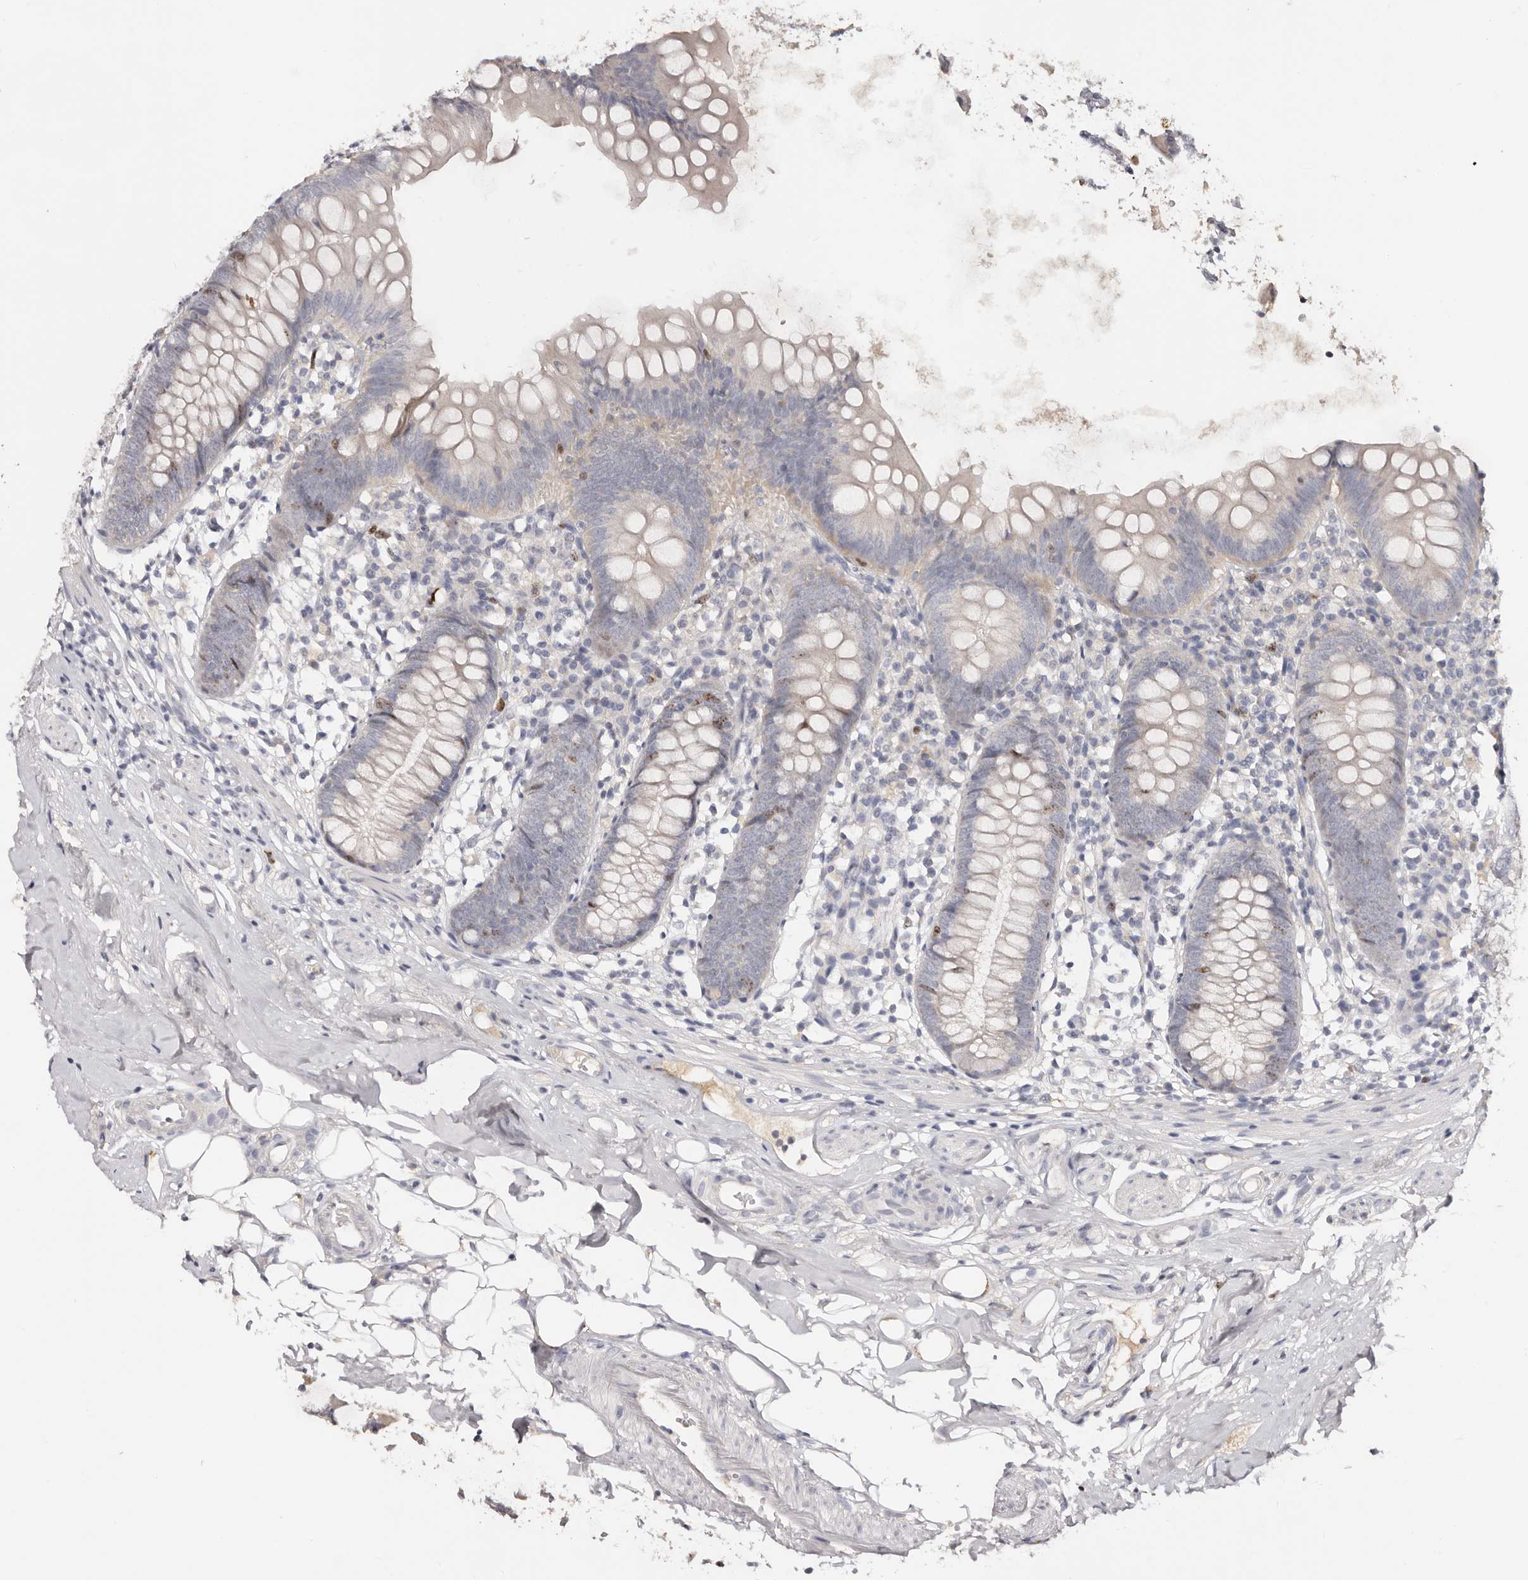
{"staining": {"intensity": "moderate", "quantity": "<25%", "location": "nuclear"}, "tissue": "appendix", "cell_type": "Glandular cells", "image_type": "normal", "snomed": [{"axis": "morphology", "description": "Normal tissue, NOS"}, {"axis": "topography", "description": "Appendix"}], "caption": "Brown immunohistochemical staining in unremarkable appendix reveals moderate nuclear staining in approximately <25% of glandular cells.", "gene": "CCDC190", "patient": {"sex": "female", "age": 62}}